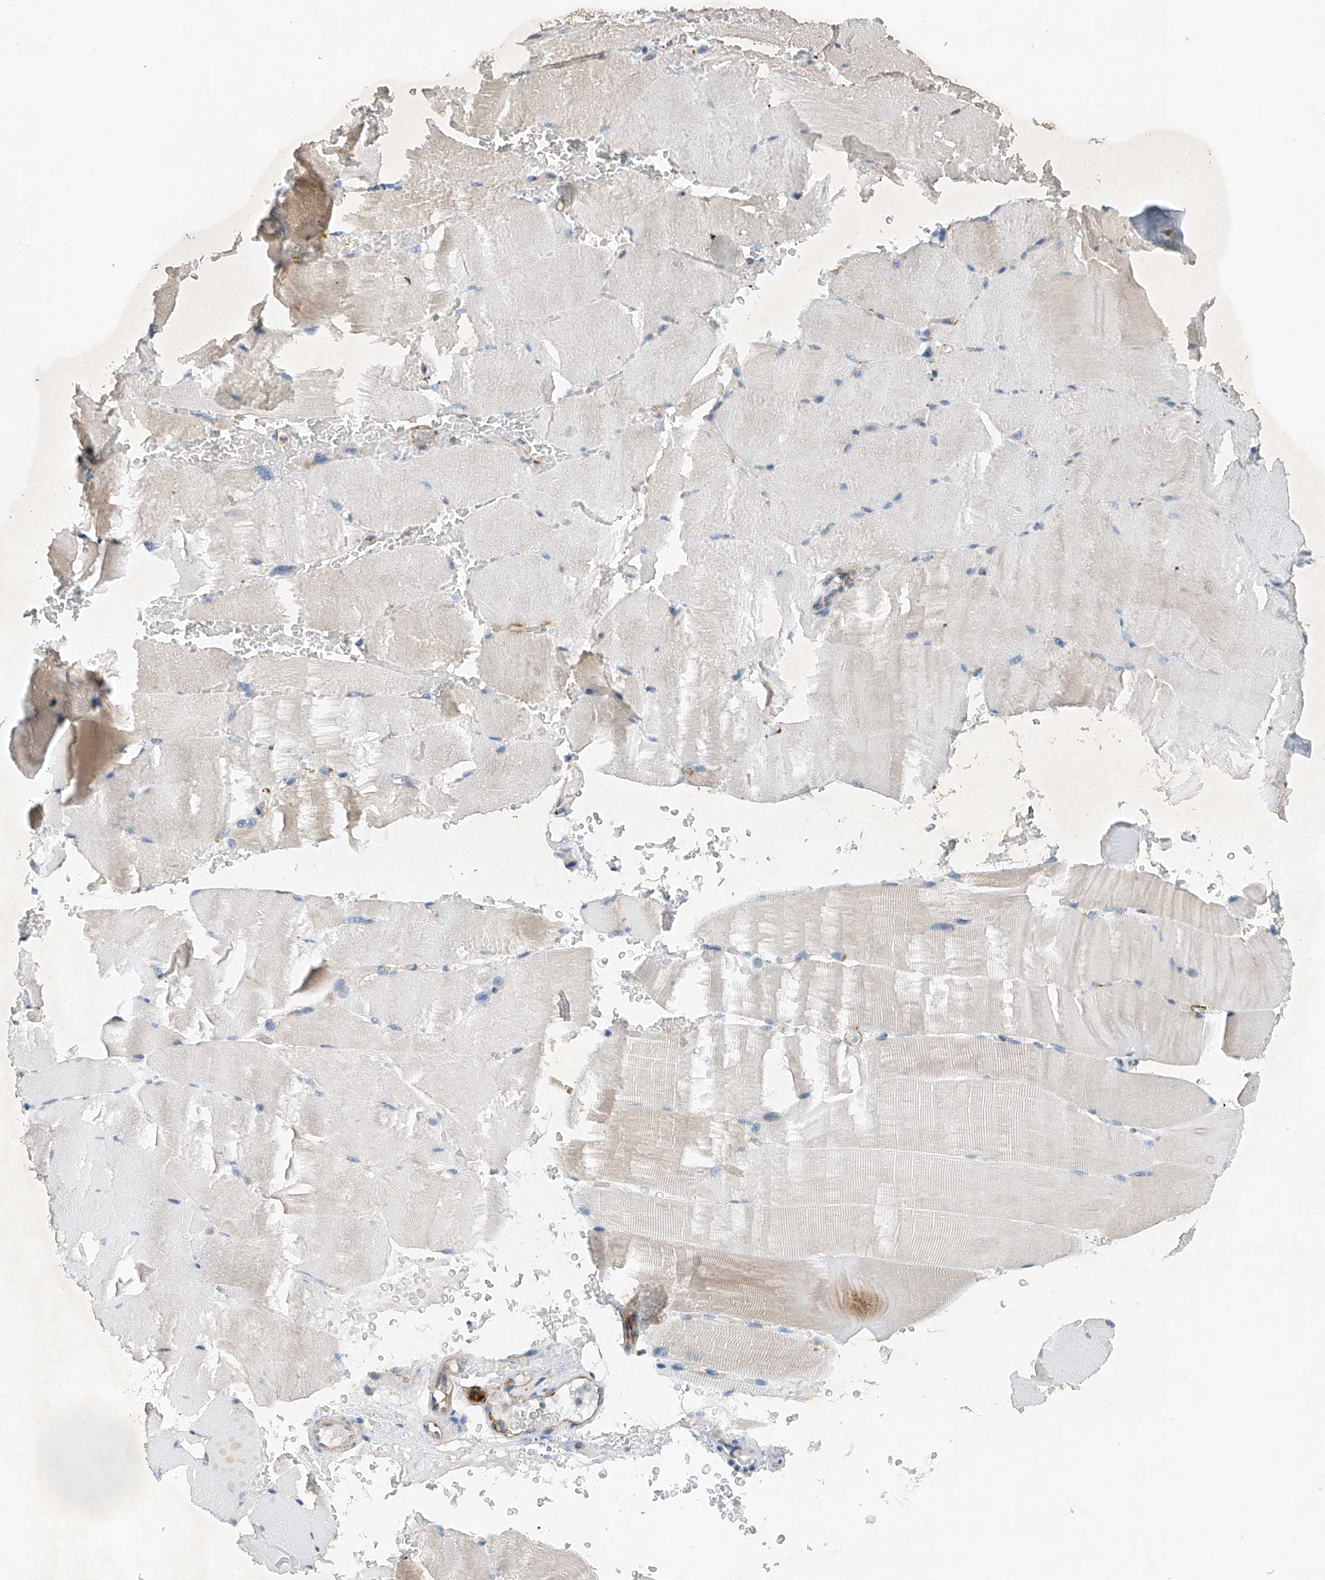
{"staining": {"intensity": "weak", "quantity": "<25%", "location": "cytoplasmic/membranous"}, "tissue": "skeletal muscle", "cell_type": "Myocytes", "image_type": "normal", "snomed": [{"axis": "morphology", "description": "Normal tissue, NOS"}, {"axis": "topography", "description": "Skeletal muscle"}, {"axis": "topography", "description": "Parathyroid gland"}], "caption": "A photomicrograph of skeletal muscle stained for a protein displays no brown staining in myocytes. (DAB immunohistochemistry visualized using brightfield microscopy, high magnification).", "gene": "CEP85L", "patient": {"sex": "female", "age": 37}}